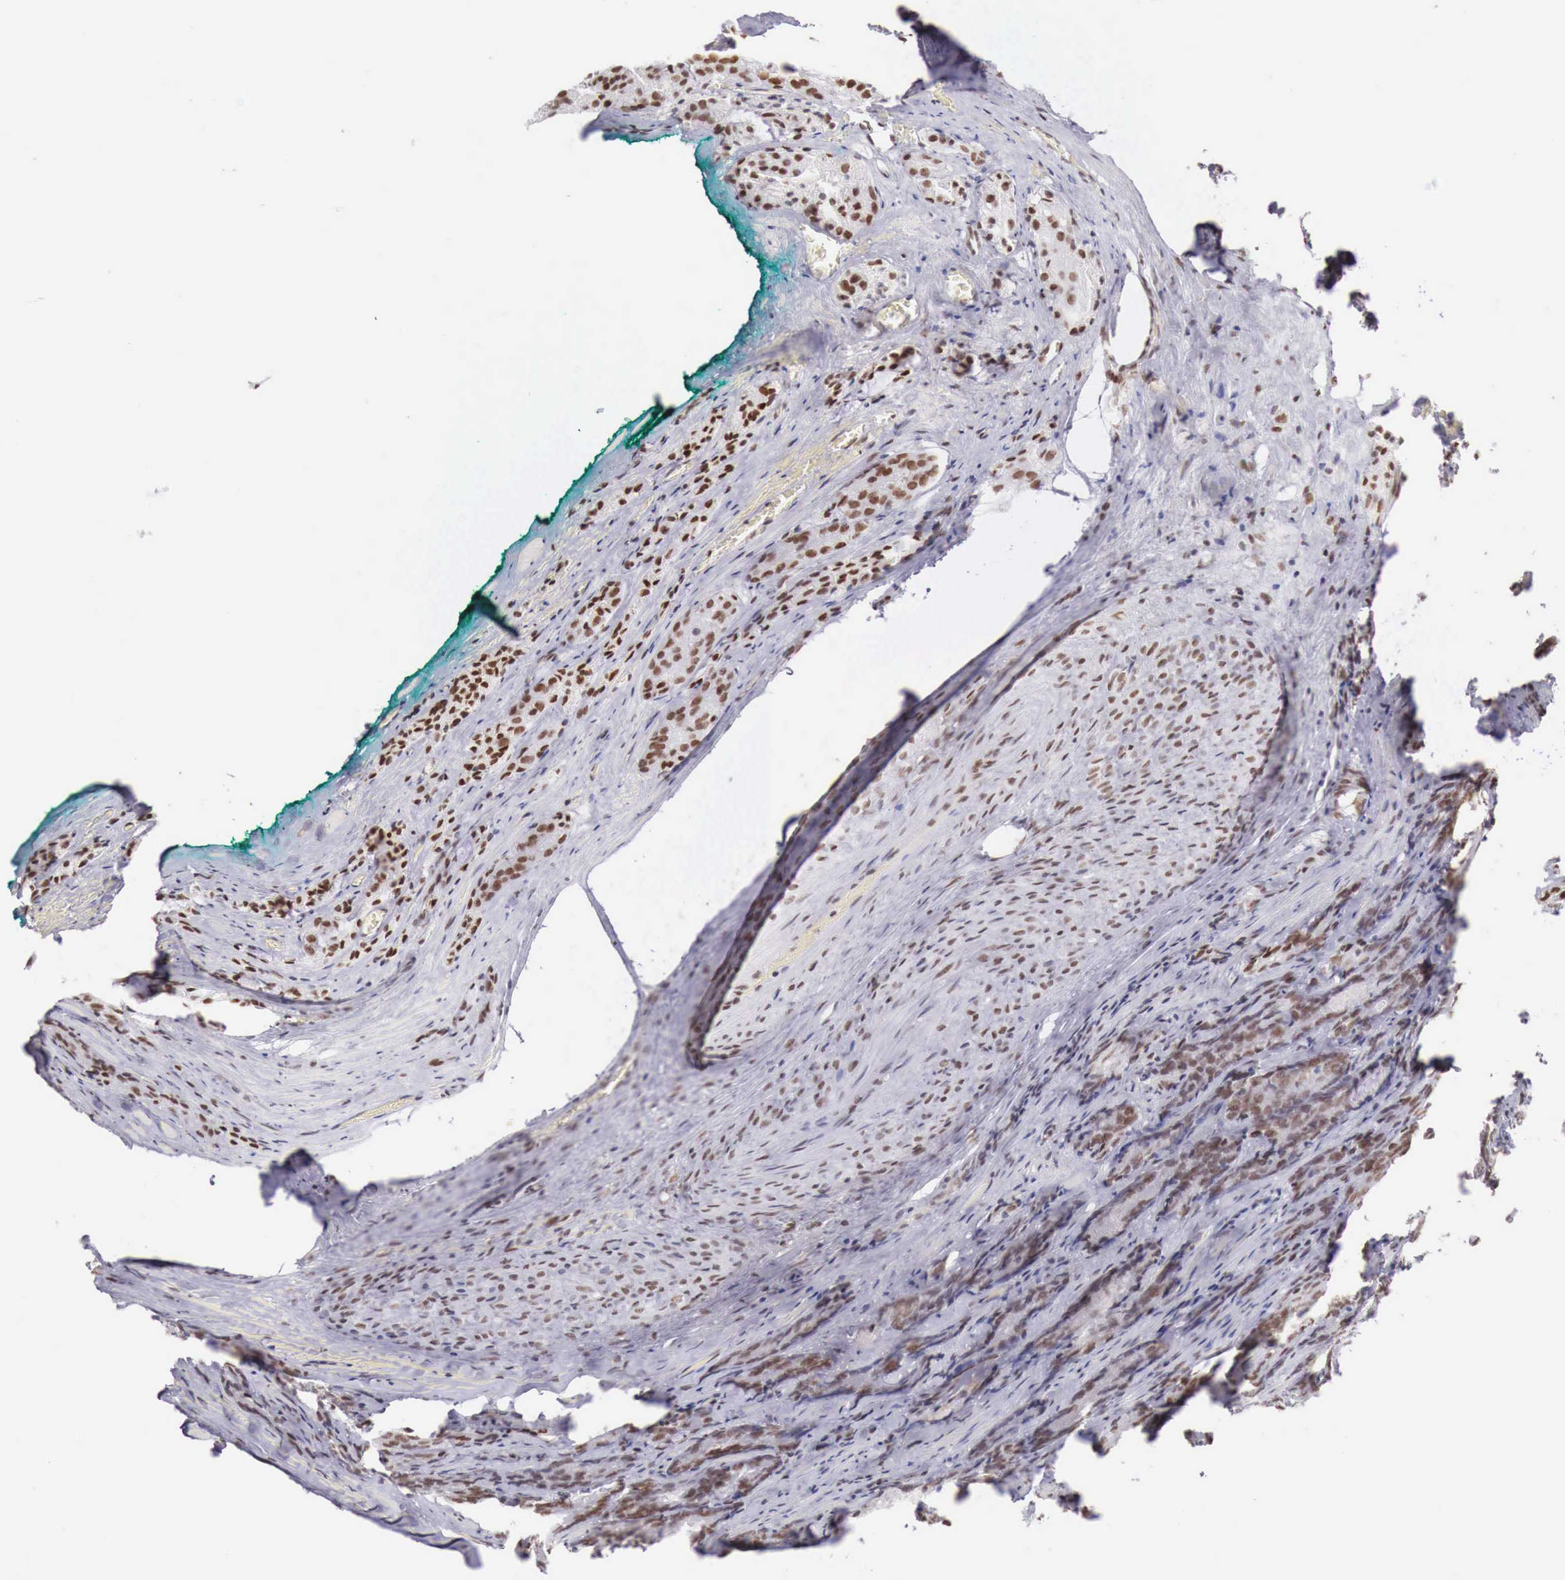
{"staining": {"intensity": "weak", "quantity": "25%-75%", "location": "nuclear"}, "tissue": "prostate cancer", "cell_type": "Tumor cells", "image_type": "cancer", "snomed": [{"axis": "morphology", "description": "Adenocarcinoma, Medium grade"}, {"axis": "topography", "description": "Prostate"}], "caption": "Immunohistochemical staining of prostate cancer (adenocarcinoma (medium-grade)) reveals low levels of weak nuclear protein positivity in about 25%-75% of tumor cells.", "gene": "PHF14", "patient": {"sex": "male", "age": 60}}